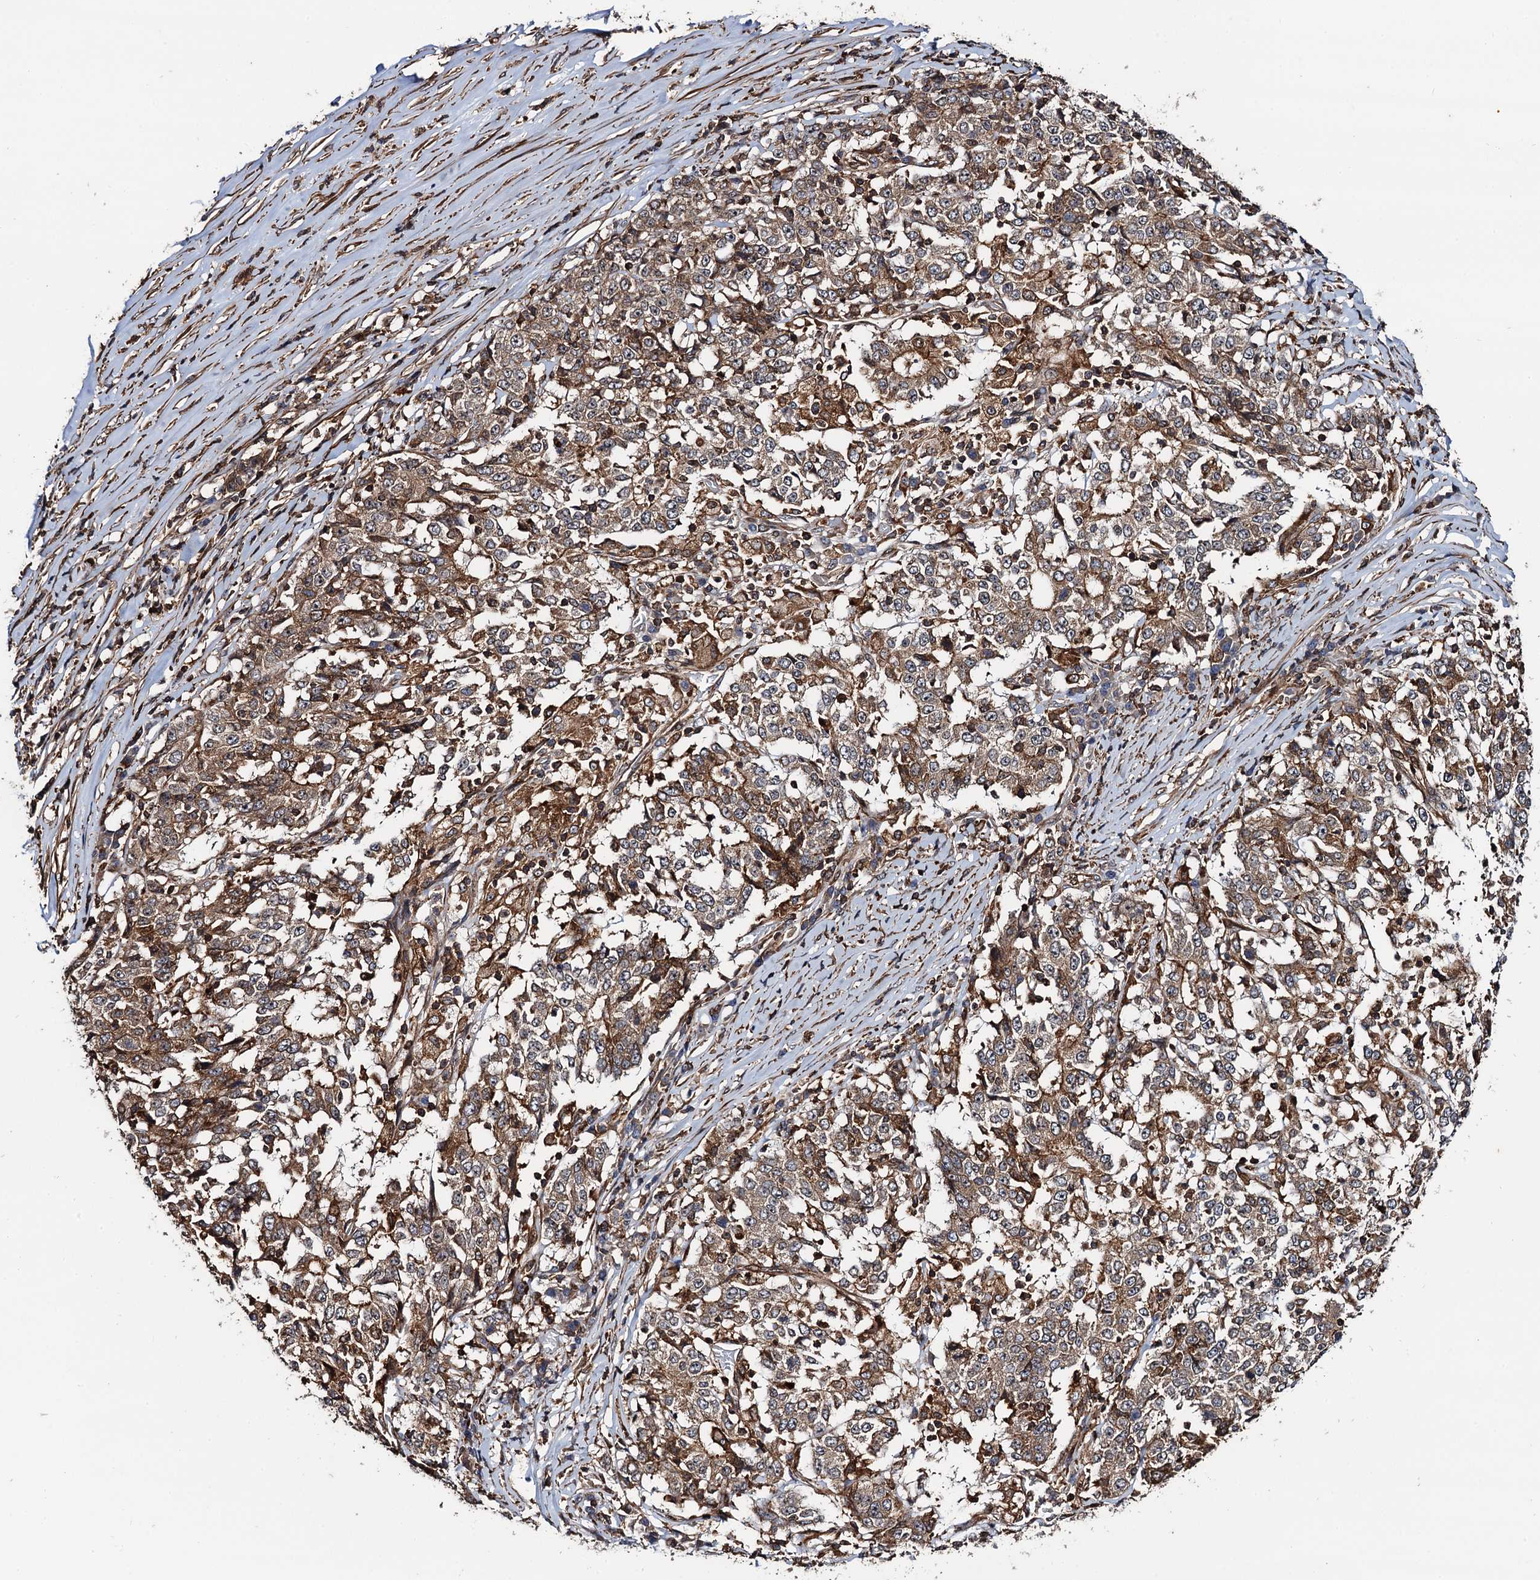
{"staining": {"intensity": "moderate", "quantity": ">75%", "location": "cytoplasmic/membranous"}, "tissue": "stomach cancer", "cell_type": "Tumor cells", "image_type": "cancer", "snomed": [{"axis": "morphology", "description": "Adenocarcinoma, NOS"}, {"axis": "topography", "description": "Stomach"}], "caption": "This micrograph displays immunohistochemistry (IHC) staining of human adenocarcinoma (stomach), with medium moderate cytoplasmic/membranous expression in approximately >75% of tumor cells.", "gene": "BORA", "patient": {"sex": "male", "age": 59}}